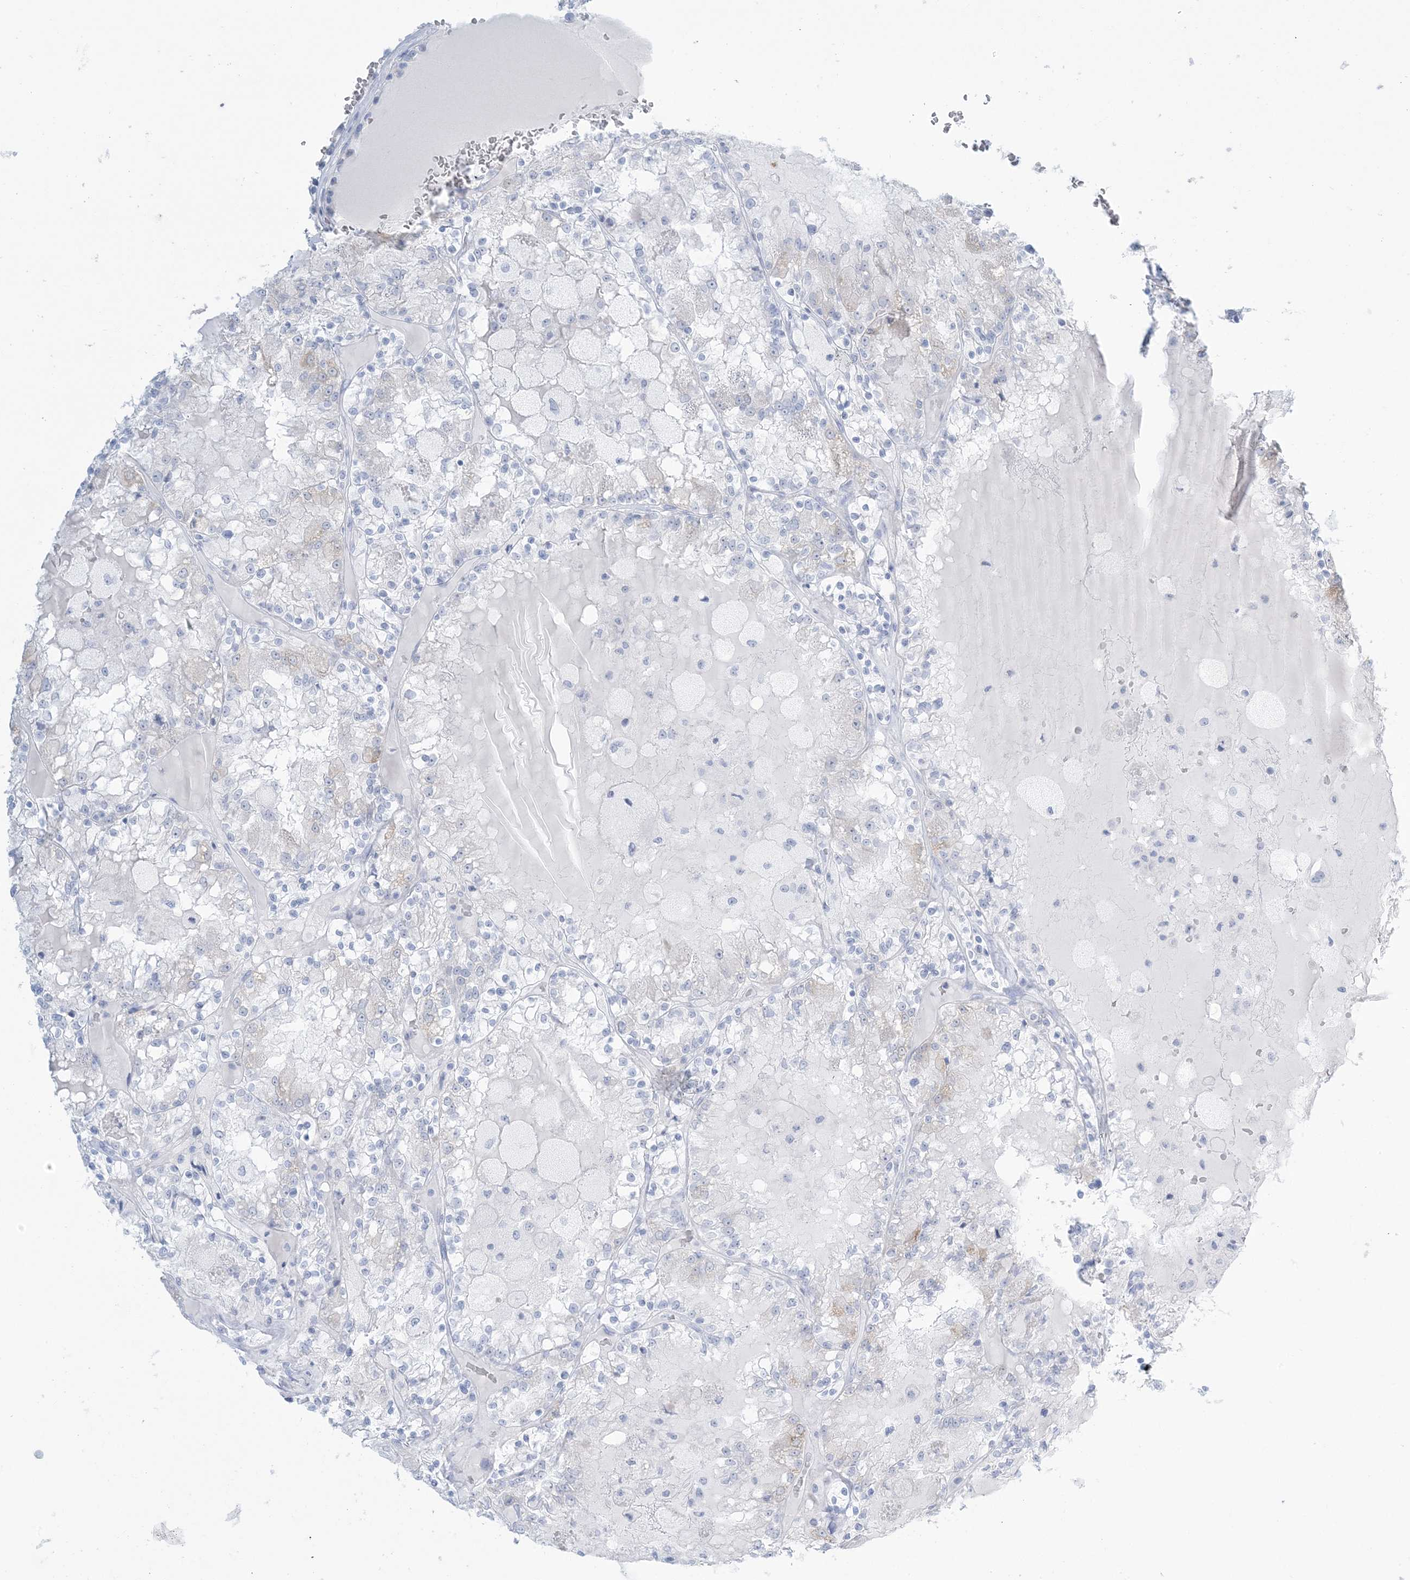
{"staining": {"intensity": "negative", "quantity": "none", "location": "none"}, "tissue": "renal cancer", "cell_type": "Tumor cells", "image_type": "cancer", "snomed": [{"axis": "morphology", "description": "Adenocarcinoma, NOS"}, {"axis": "topography", "description": "Kidney"}], "caption": "A micrograph of renal cancer (adenocarcinoma) stained for a protein shows no brown staining in tumor cells. (DAB (3,3'-diaminobenzidine) immunohistochemistry (IHC) visualized using brightfield microscopy, high magnification).", "gene": "AGXT", "patient": {"sex": "female", "age": 56}}